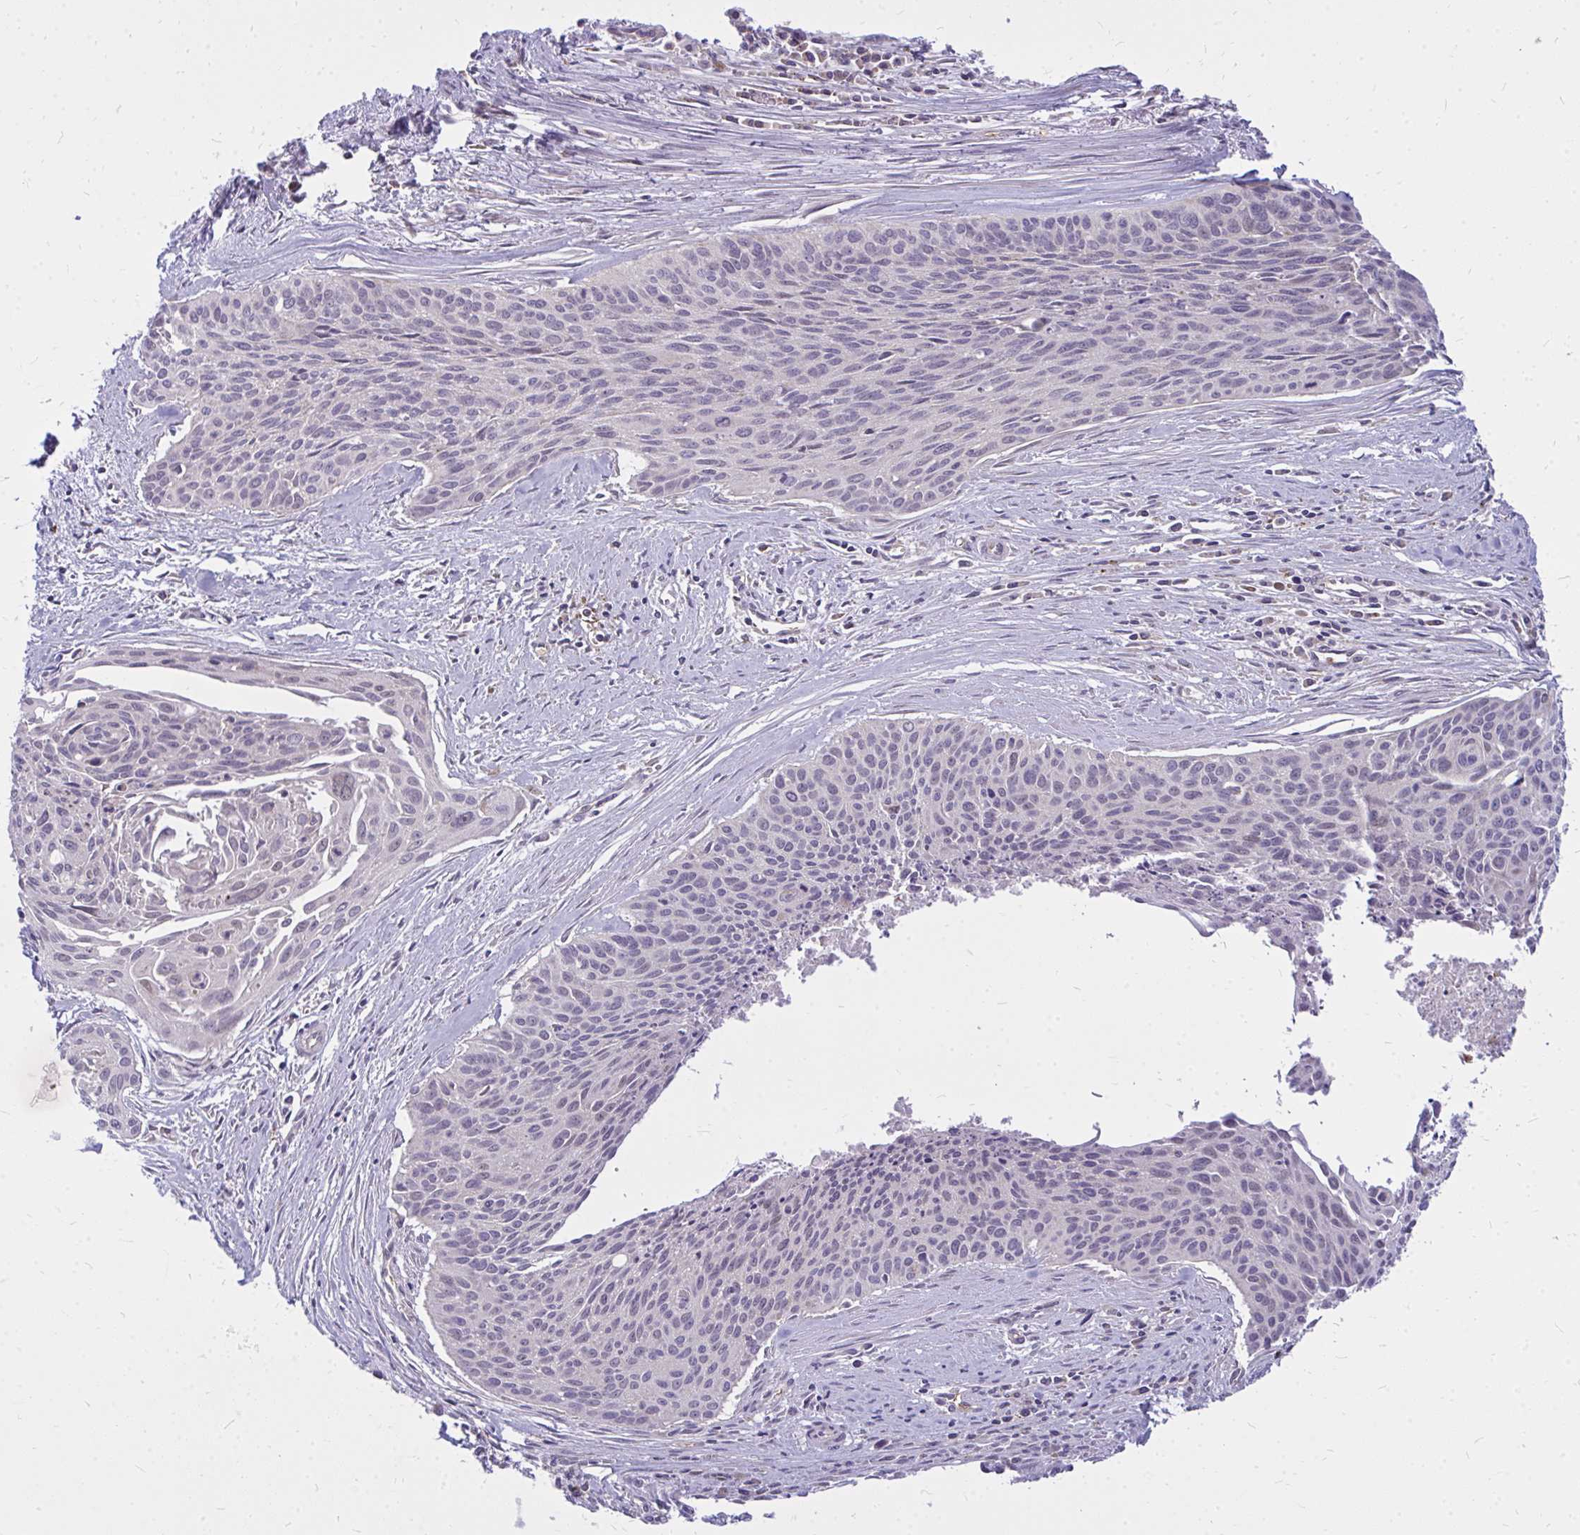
{"staining": {"intensity": "negative", "quantity": "none", "location": "none"}, "tissue": "cervical cancer", "cell_type": "Tumor cells", "image_type": "cancer", "snomed": [{"axis": "morphology", "description": "Squamous cell carcinoma, NOS"}, {"axis": "topography", "description": "Cervix"}], "caption": "Cervical squamous cell carcinoma stained for a protein using IHC exhibits no staining tumor cells.", "gene": "ZSCAN25", "patient": {"sex": "female", "age": 55}}